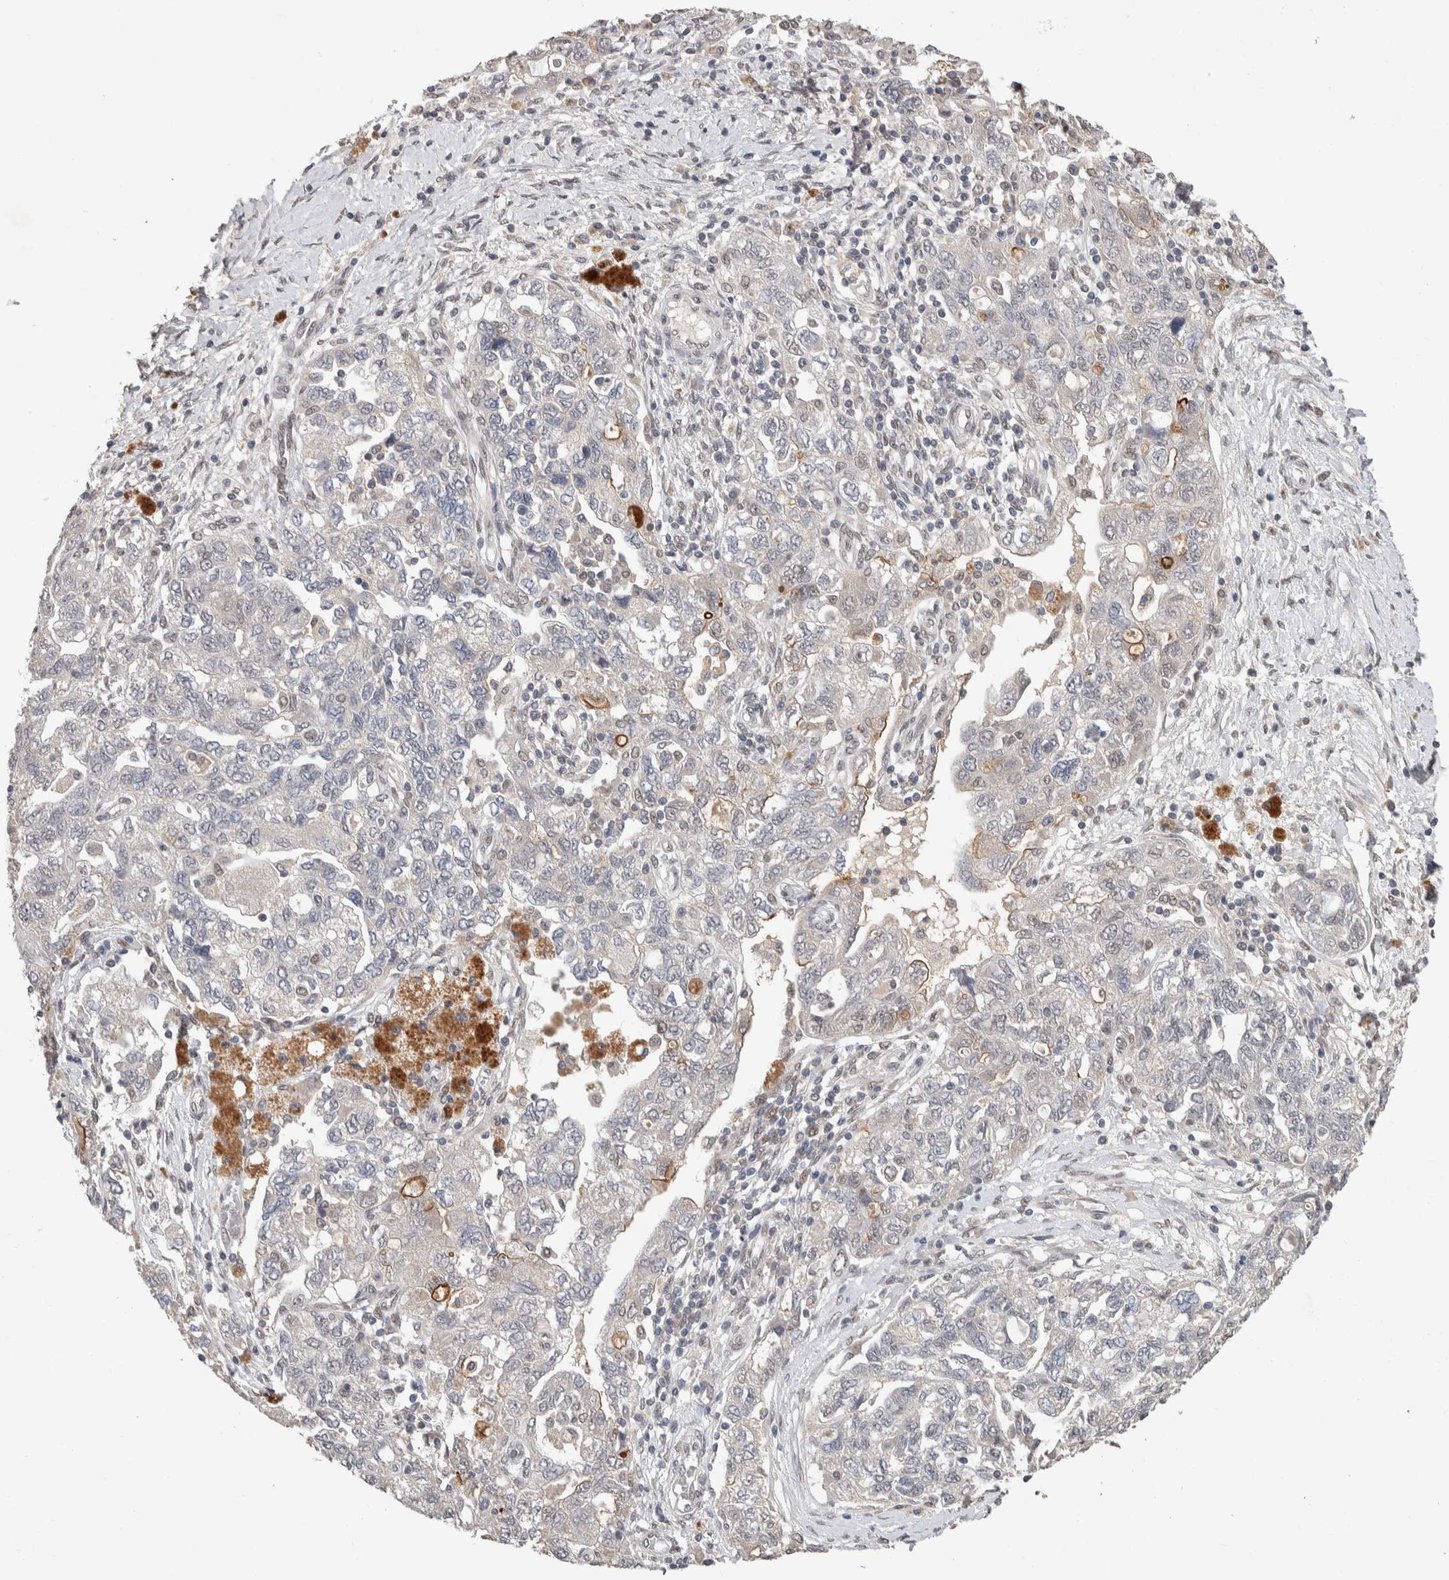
{"staining": {"intensity": "negative", "quantity": "none", "location": "none"}, "tissue": "ovarian cancer", "cell_type": "Tumor cells", "image_type": "cancer", "snomed": [{"axis": "morphology", "description": "Carcinoma, NOS"}, {"axis": "morphology", "description": "Cystadenocarcinoma, serous, NOS"}, {"axis": "topography", "description": "Ovary"}], "caption": "A photomicrograph of human ovarian cancer is negative for staining in tumor cells.", "gene": "CYSRT1", "patient": {"sex": "female", "age": 69}}